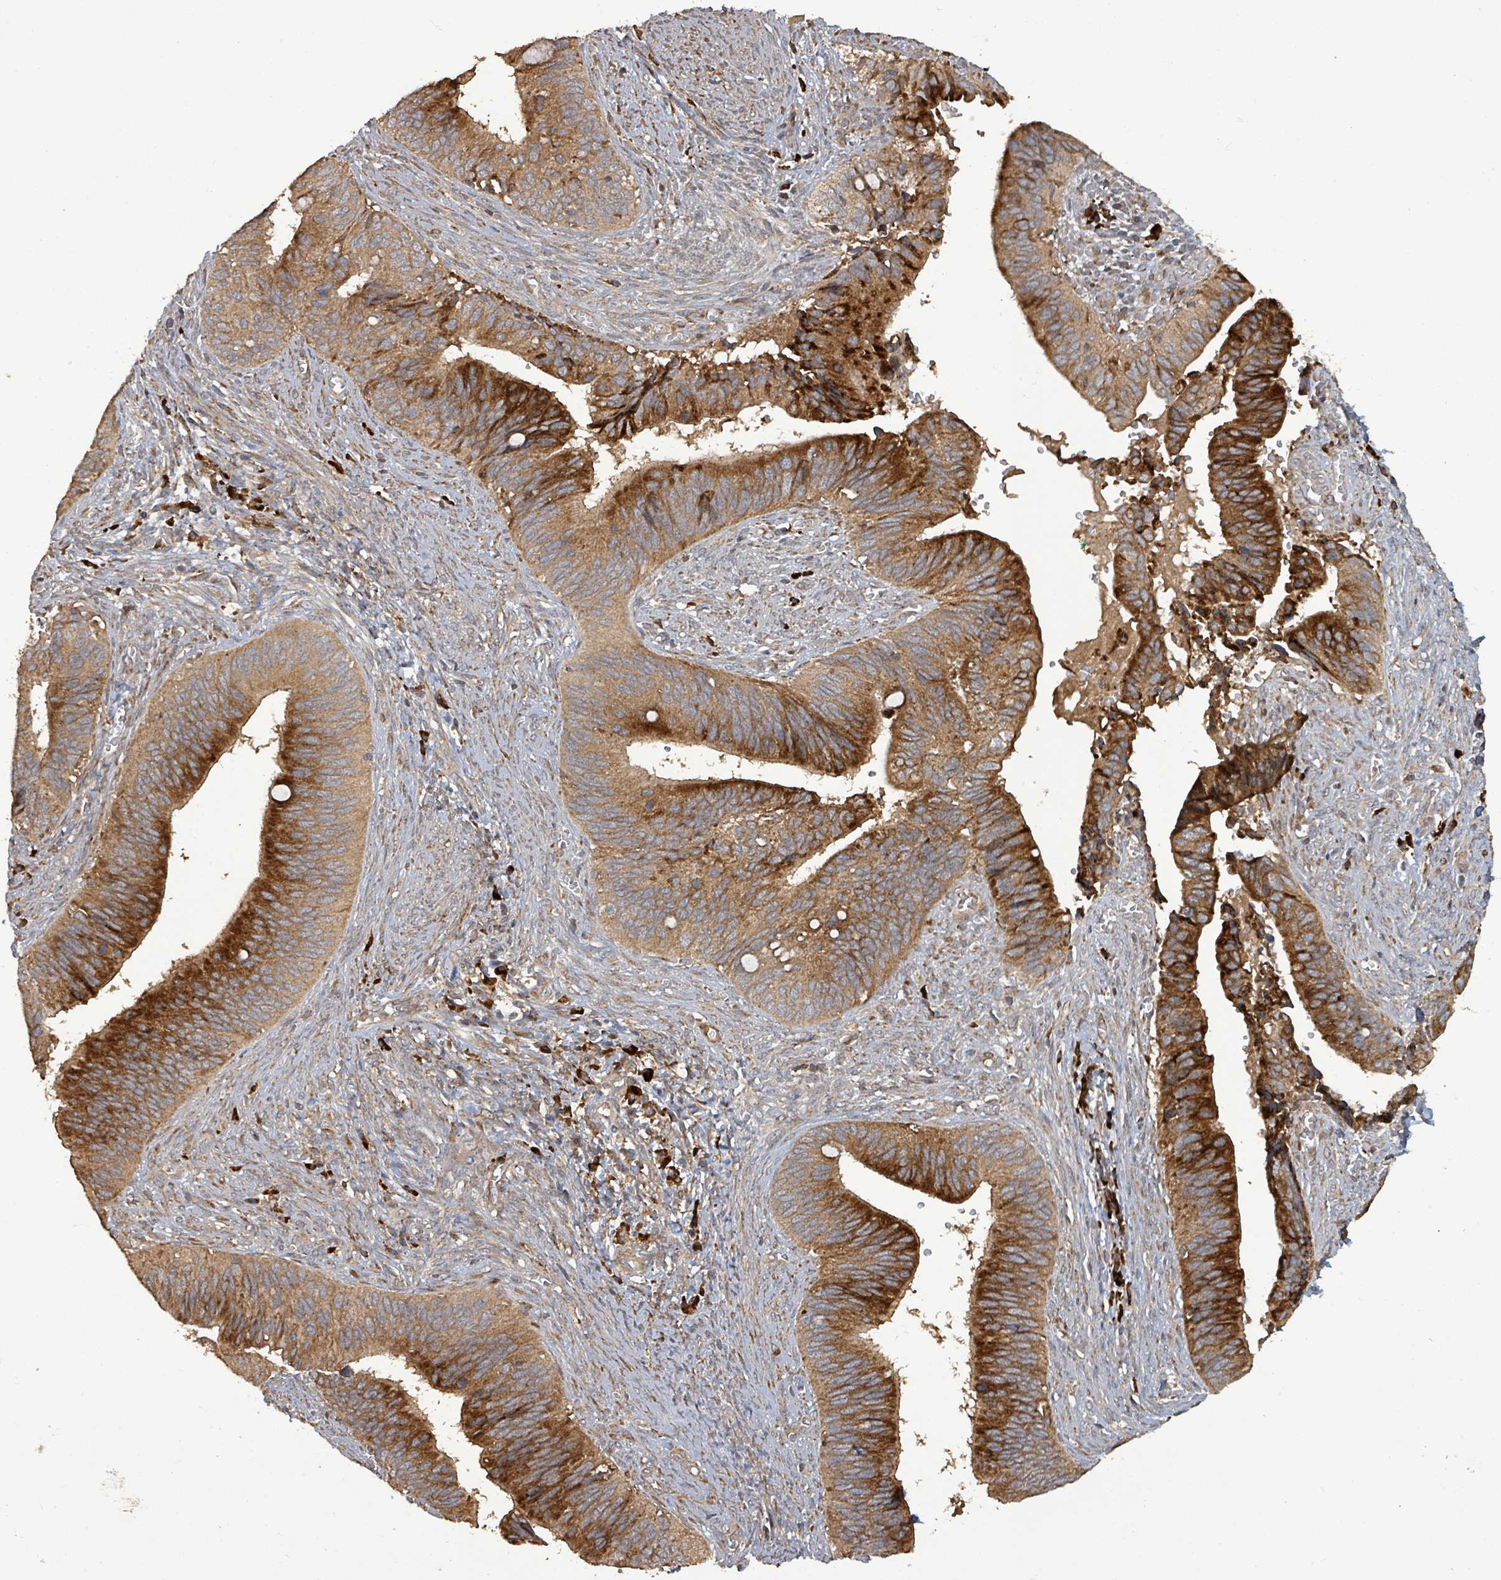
{"staining": {"intensity": "strong", "quantity": ">75%", "location": "cytoplasmic/membranous"}, "tissue": "cervical cancer", "cell_type": "Tumor cells", "image_type": "cancer", "snomed": [{"axis": "morphology", "description": "Adenocarcinoma, NOS"}, {"axis": "topography", "description": "Cervix"}], "caption": "IHC (DAB (3,3'-diaminobenzidine)) staining of cervical cancer (adenocarcinoma) reveals strong cytoplasmic/membranous protein expression in approximately >75% of tumor cells. (Stains: DAB in brown, nuclei in blue, Microscopy: brightfield microscopy at high magnification).", "gene": "STARD4", "patient": {"sex": "female", "age": 42}}